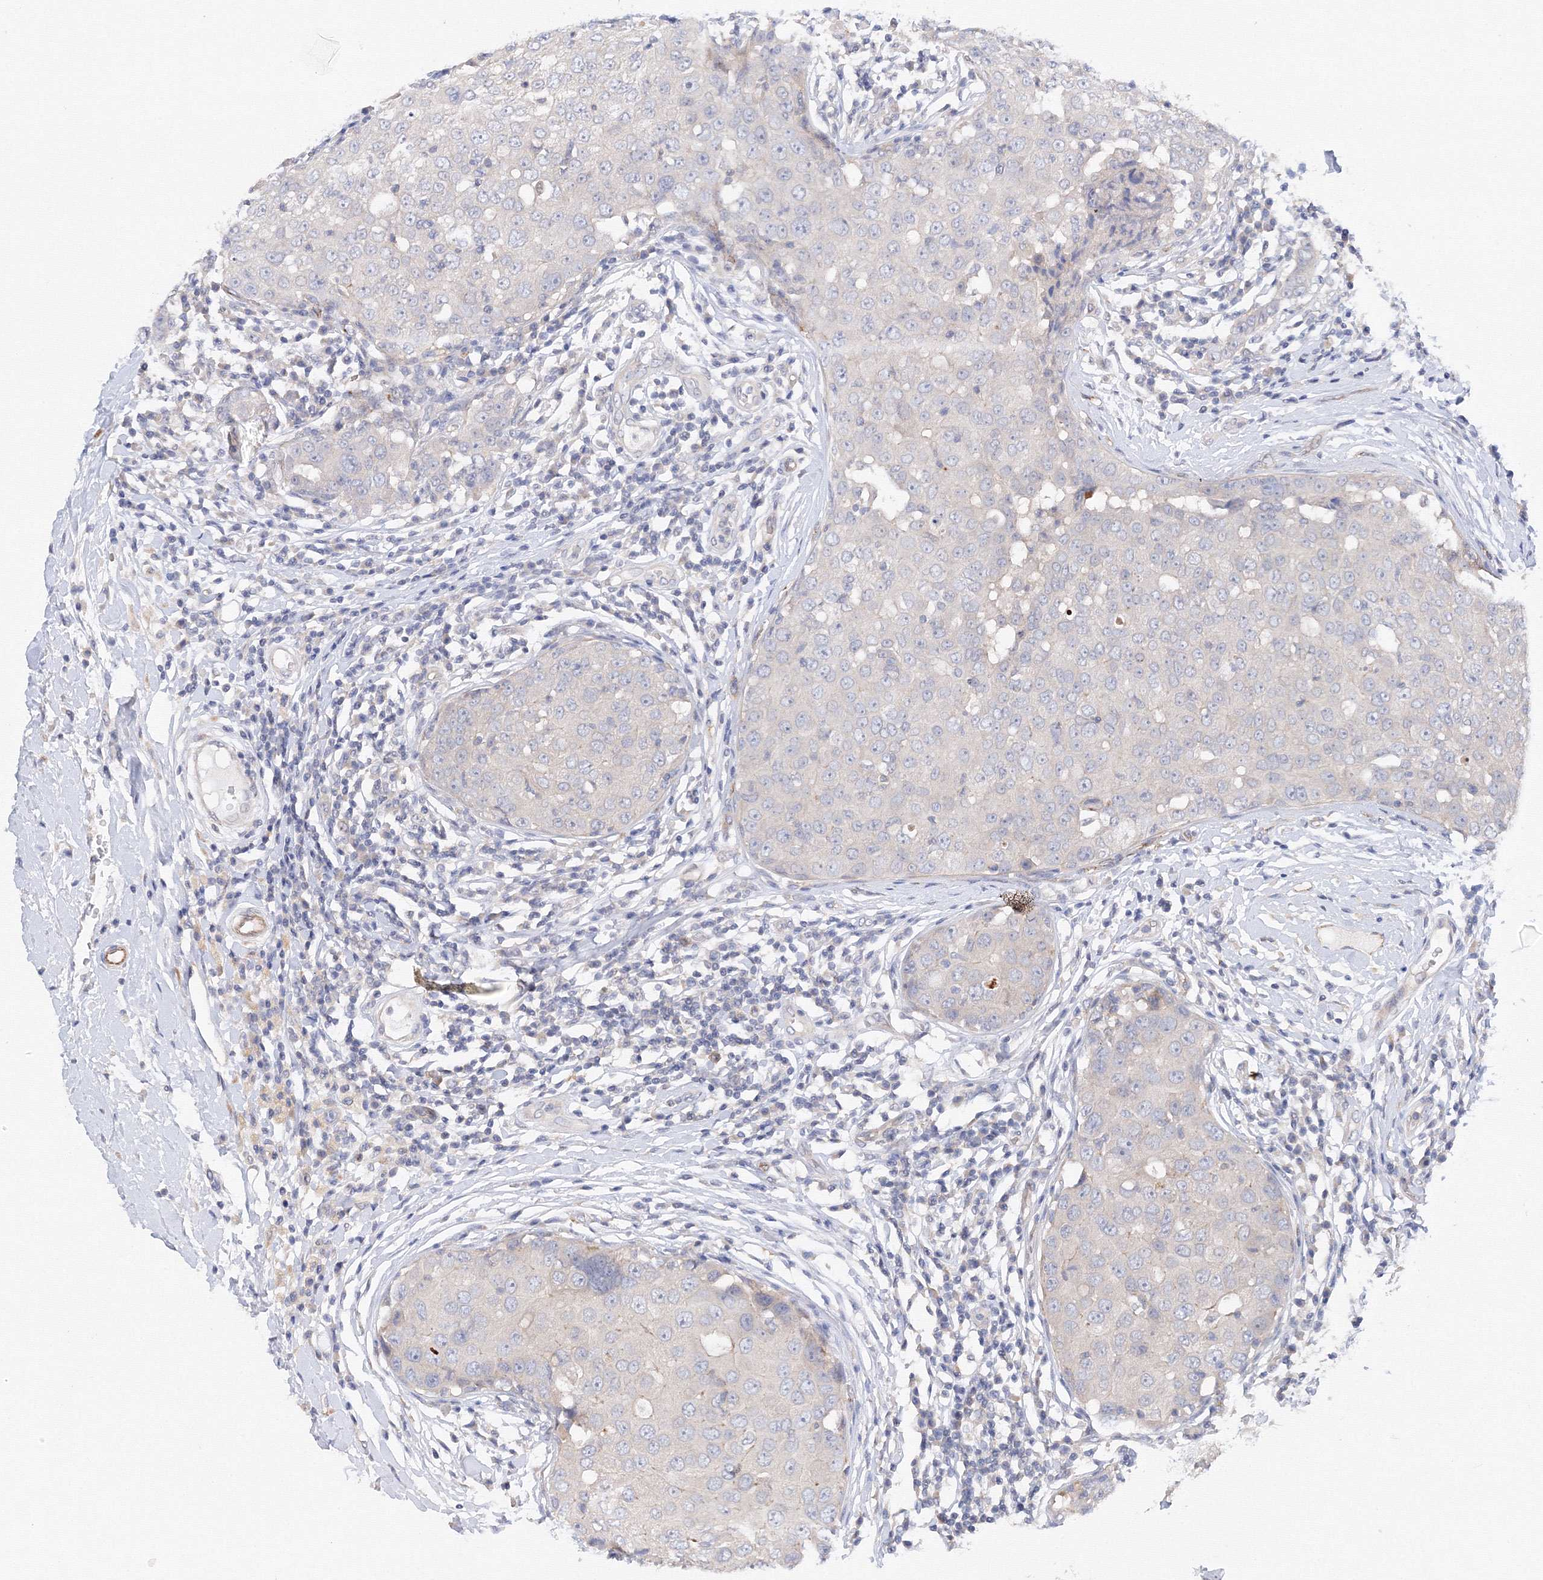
{"staining": {"intensity": "negative", "quantity": "none", "location": "none"}, "tissue": "breast cancer", "cell_type": "Tumor cells", "image_type": "cancer", "snomed": [{"axis": "morphology", "description": "Duct carcinoma"}, {"axis": "topography", "description": "Breast"}], "caption": "IHC of breast cancer (invasive ductal carcinoma) demonstrates no positivity in tumor cells.", "gene": "DIS3L2", "patient": {"sex": "female", "age": 27}}